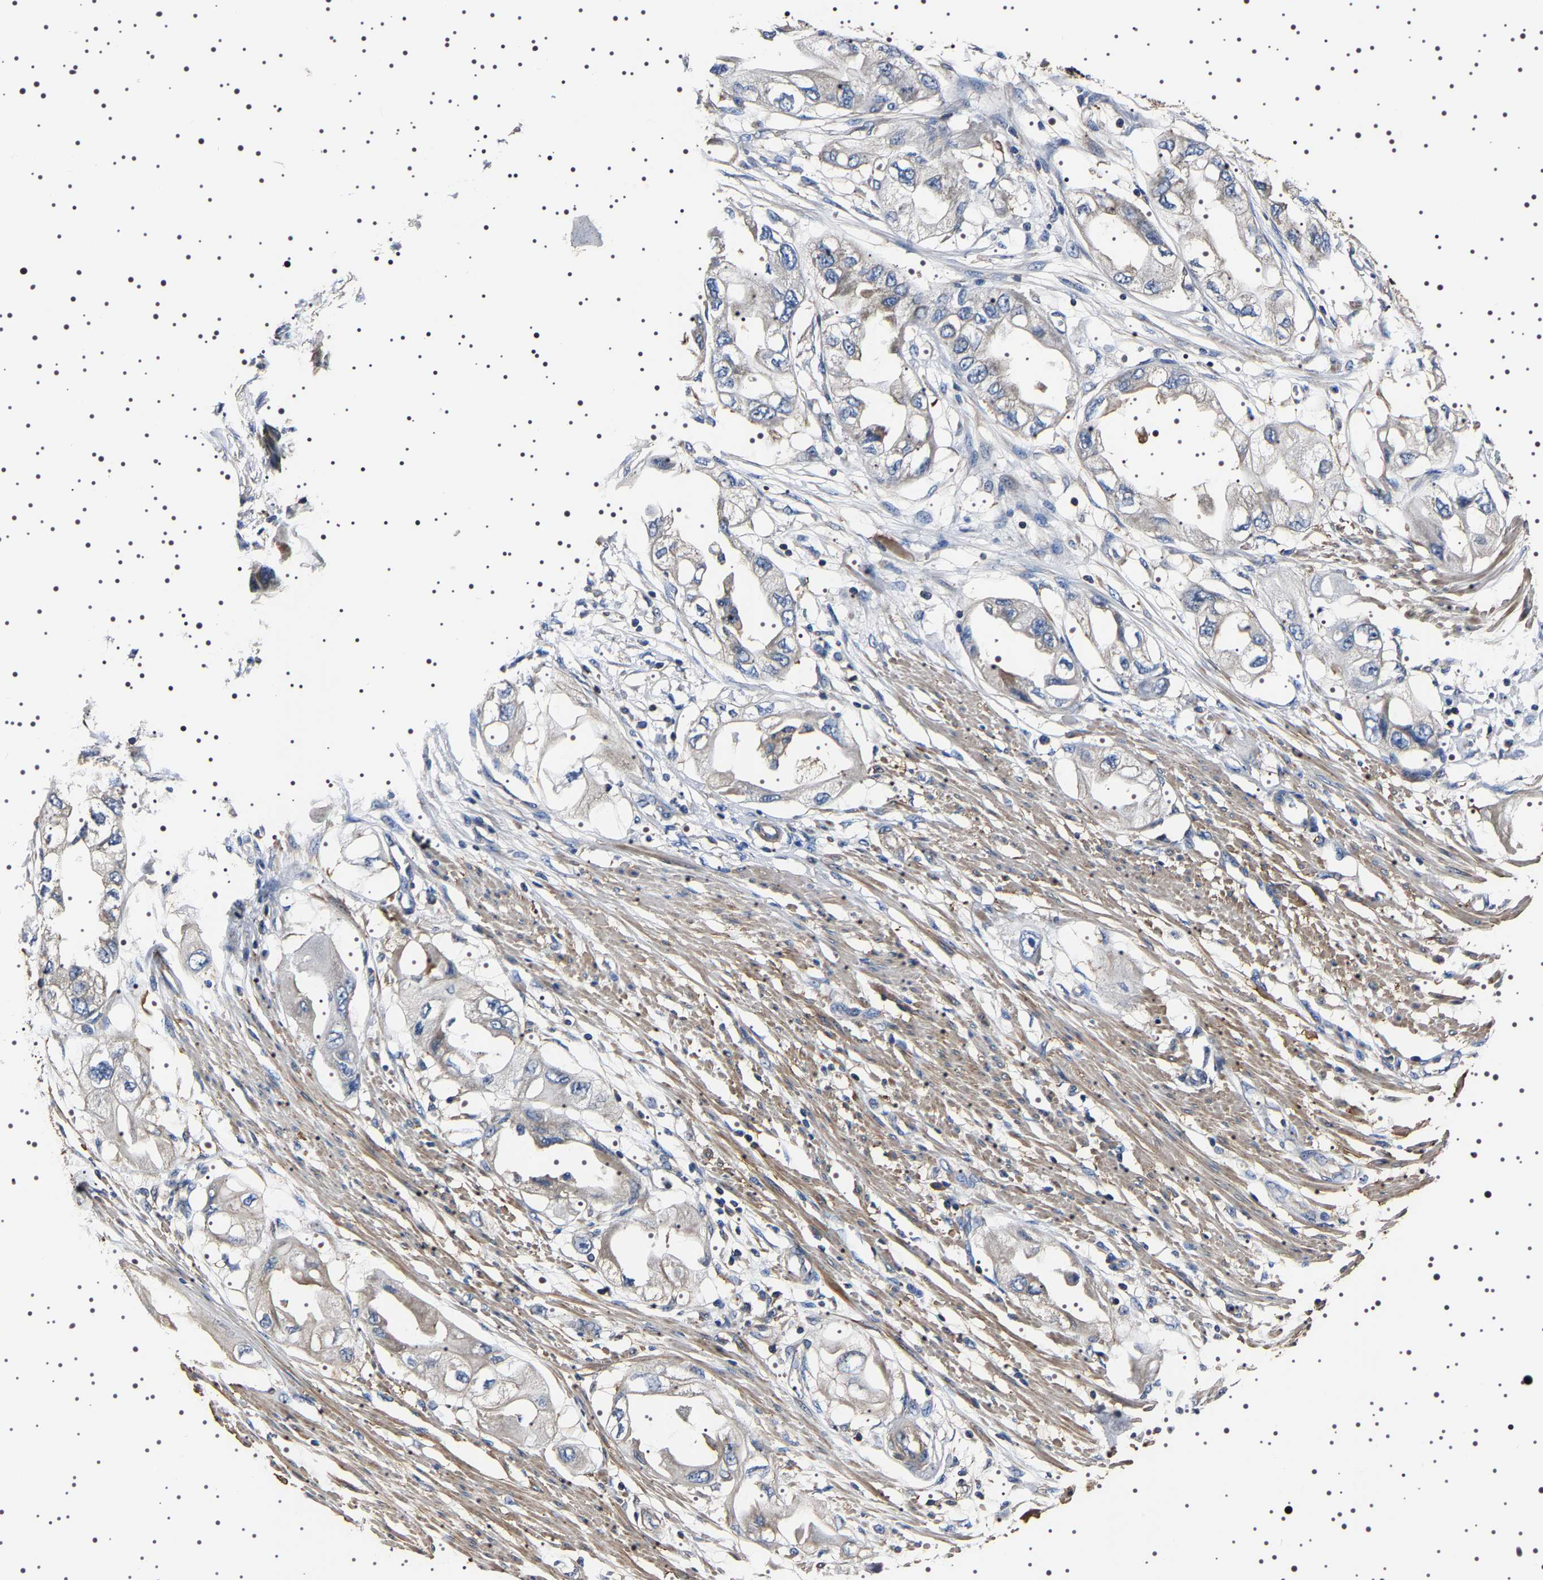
{"staining": {"intensity": "negative", "quantity": "none", "location": "none"}, "tissue": "endometrial cancer", "cell_type": "Tumor cells", "image_type": "cancer", "snomed": [{"axis": "morphology", "description": "Adenocarcinoma, NOS"}, {"axis": "topography", "description": "Endometrium"}], "caption": "Tumor cells are negative for brown protein staining in endometrial cancer.", "gene": "WDR1", "patient": {"sex": "female", "age": 67}}